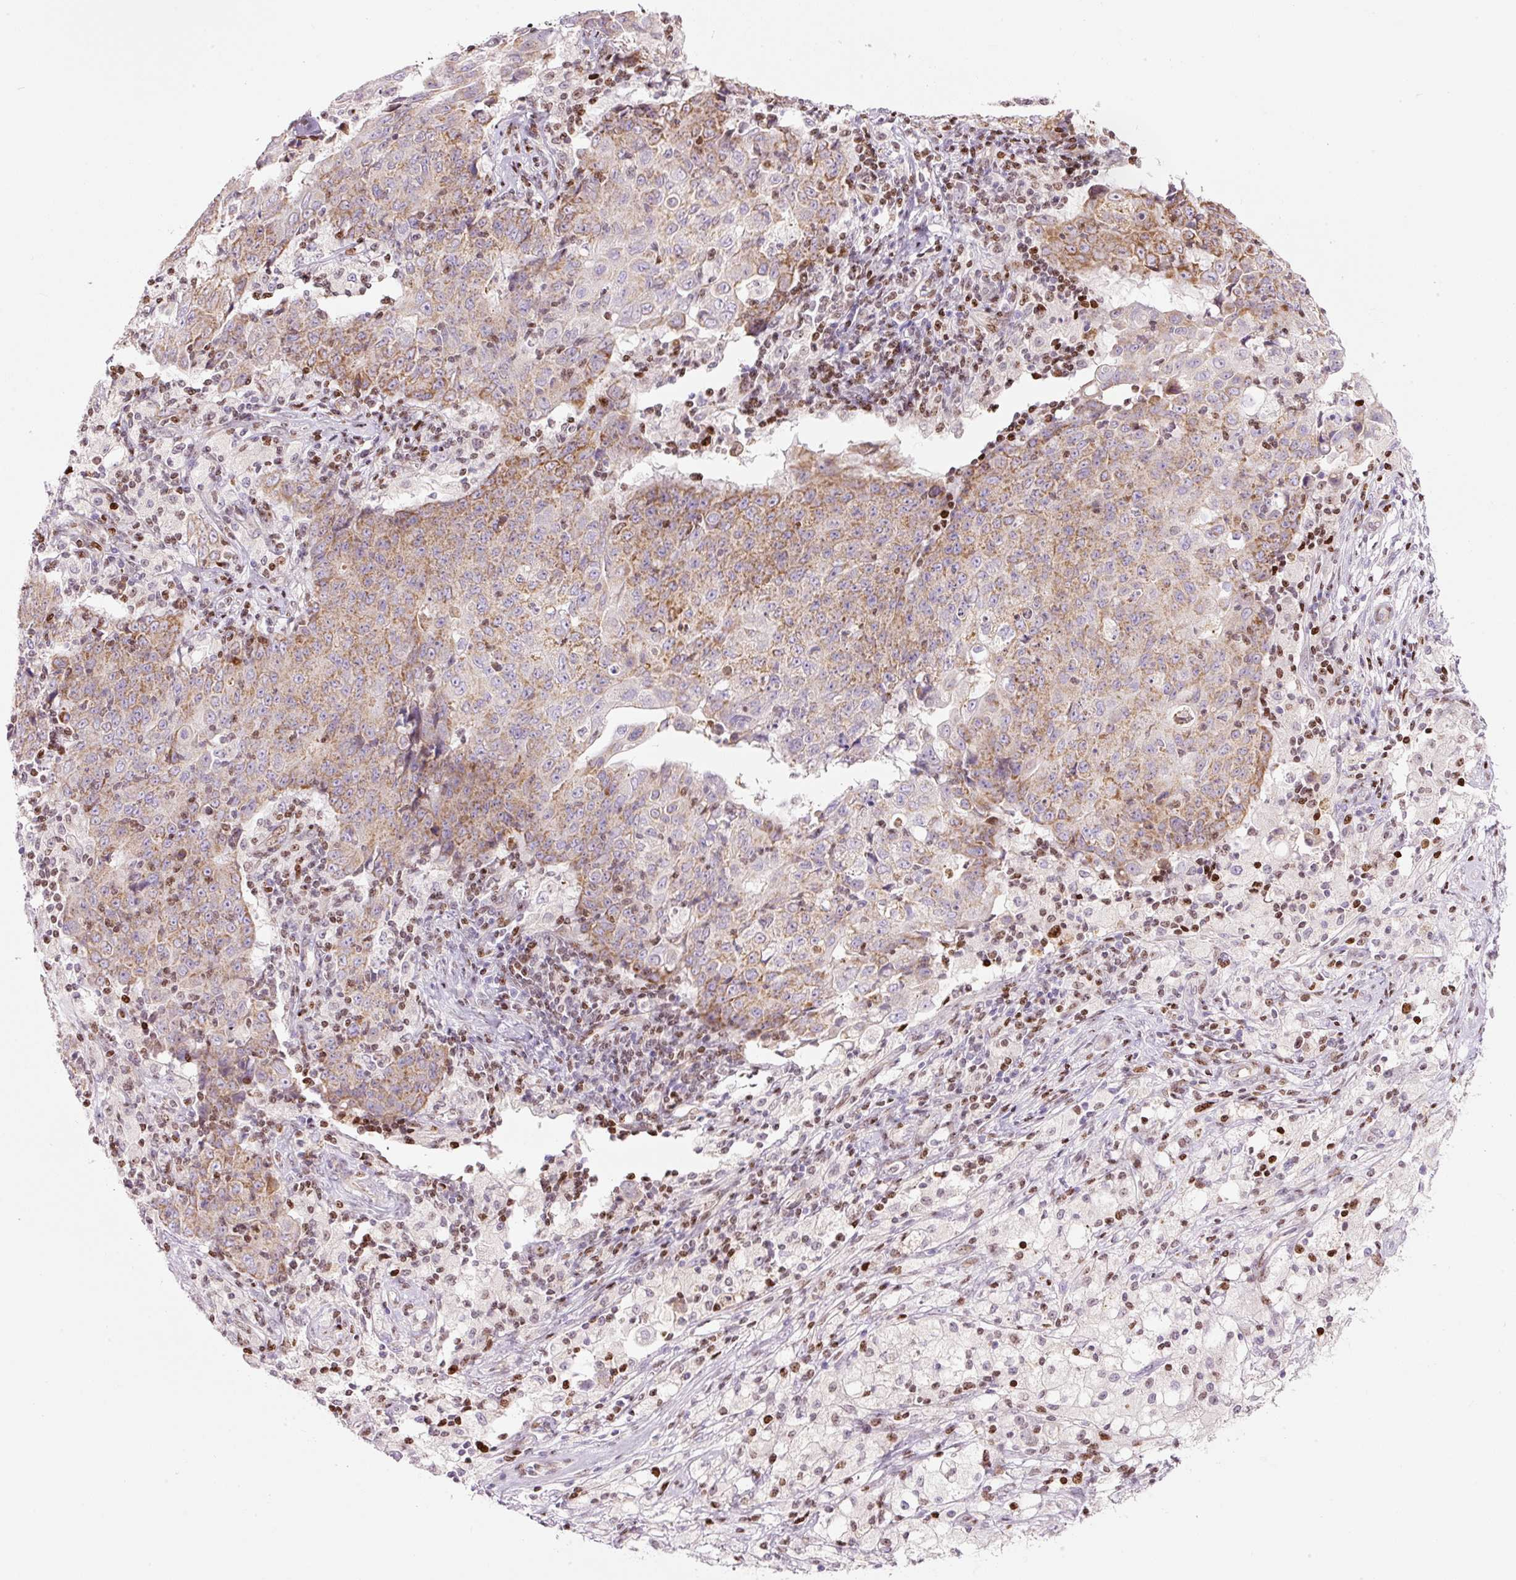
{"staining": {"intensity": "moderate", "quantity": ">75%", "location": "cytoplasmic/membranous"}, "tissue": "ovarian cancer", "cell_type": "Tumor cells", "image_type": "cancer", "snomed": [{"axis": "morphology", "description": "Carcinoma, endometroid"}, {"axis": "topography", "description": "Ovary"}], "caption": "IHC (DAB (3,3'-diaminobenzidine)) staining of human endometroid carcinoma (ovarian) reveals moderate cytoplasmic/membranous protein positivity in approximately >75% of tumor cells. The staining was performed using DAB, with brown indicating positive protein expression. Nuclei are stained blue with hematoxylin.", "gene": "TMEM8B", "patient": {"sex": "female", "age": 42}}